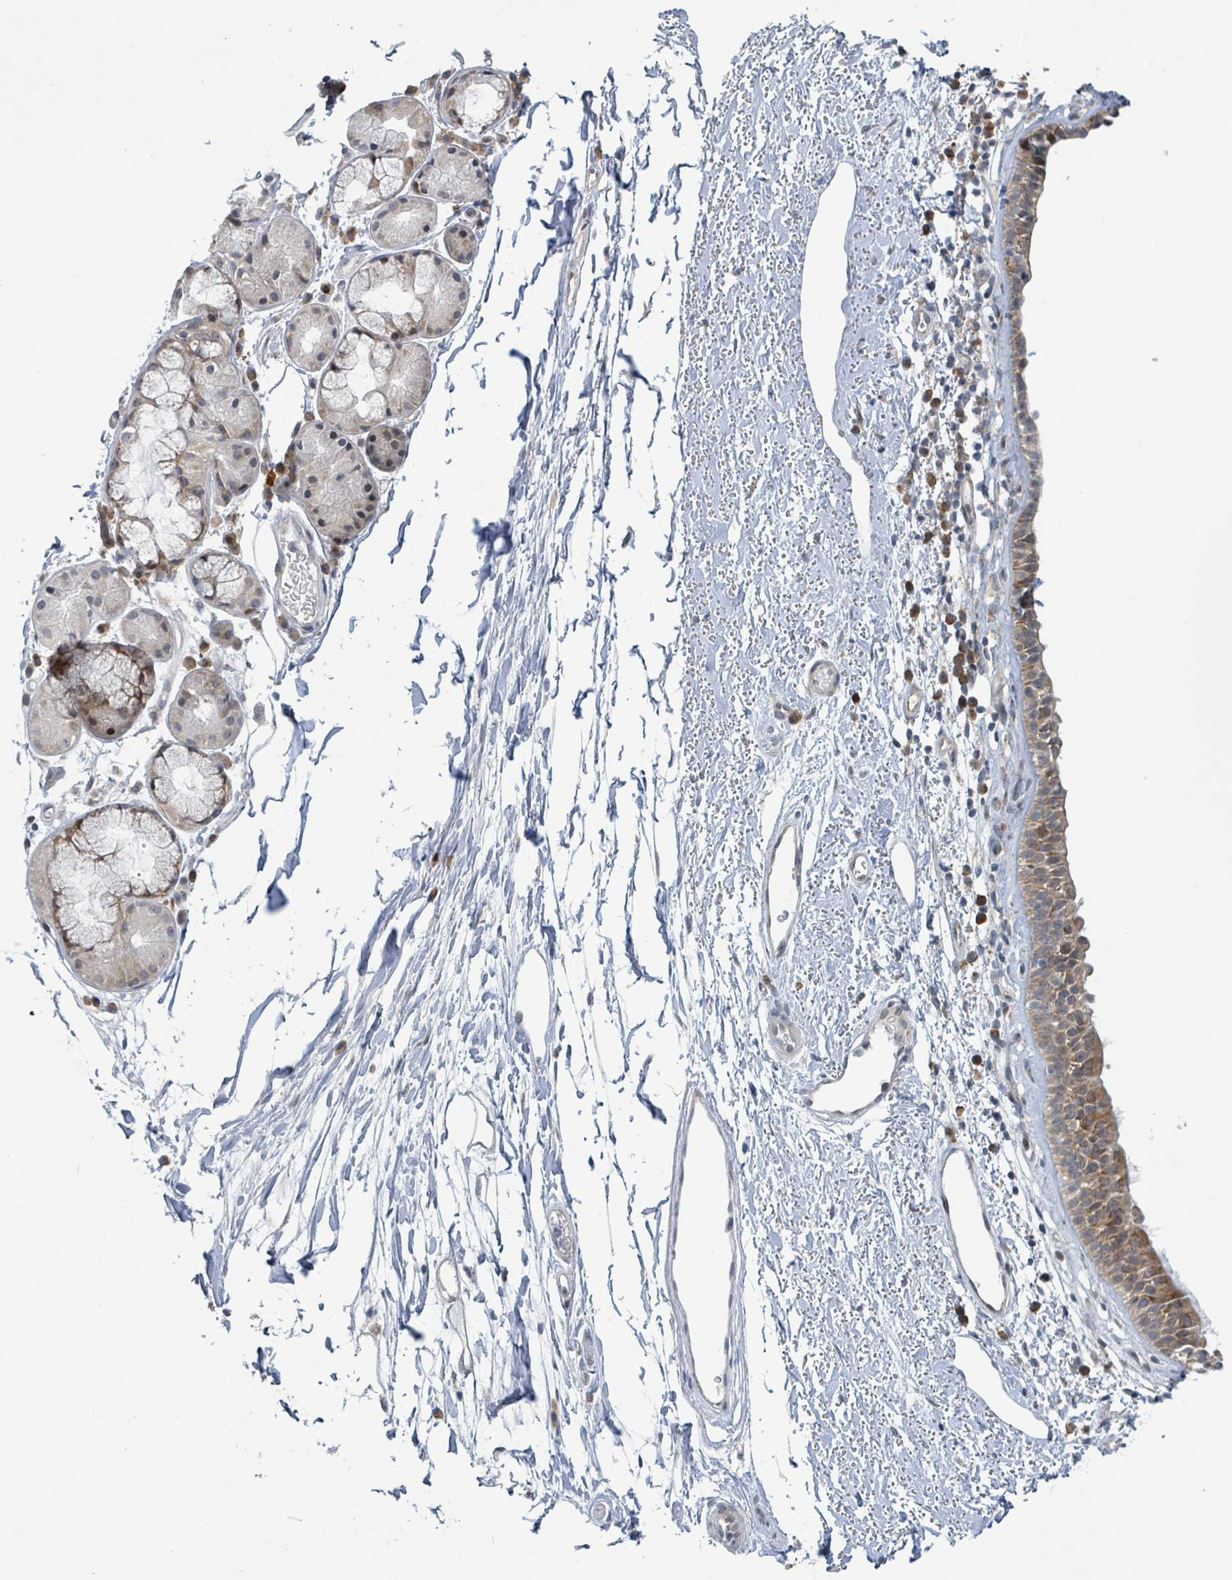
{"staining": {"intensity": "moderate", "quantity": "25%-75%", "location": "cytoplasmic/membranous"}, "tissue": "nasopharynx", "cell_type": "Respiratory epithelial cells", "image_type": "normal", "snomed": [{"axis": "morphology", "description": "Normal tissue, NOS"}, {"axis": "topography", "description": "Cartilage tissue"}, {"axis": "topography", "description": "Nasopharynx"}], "caption": "Brown immunohistochemical staining in unremarkable human nasopharynx demonstrates moderate cytoplasmic/membranous positivity in about 25%-75% of respiratory epithelial cells. (DAB IHC with brightfield microscopy, high magnification).", "gene": "RPL32", "patient": {"sex": "male", "age": 56}}